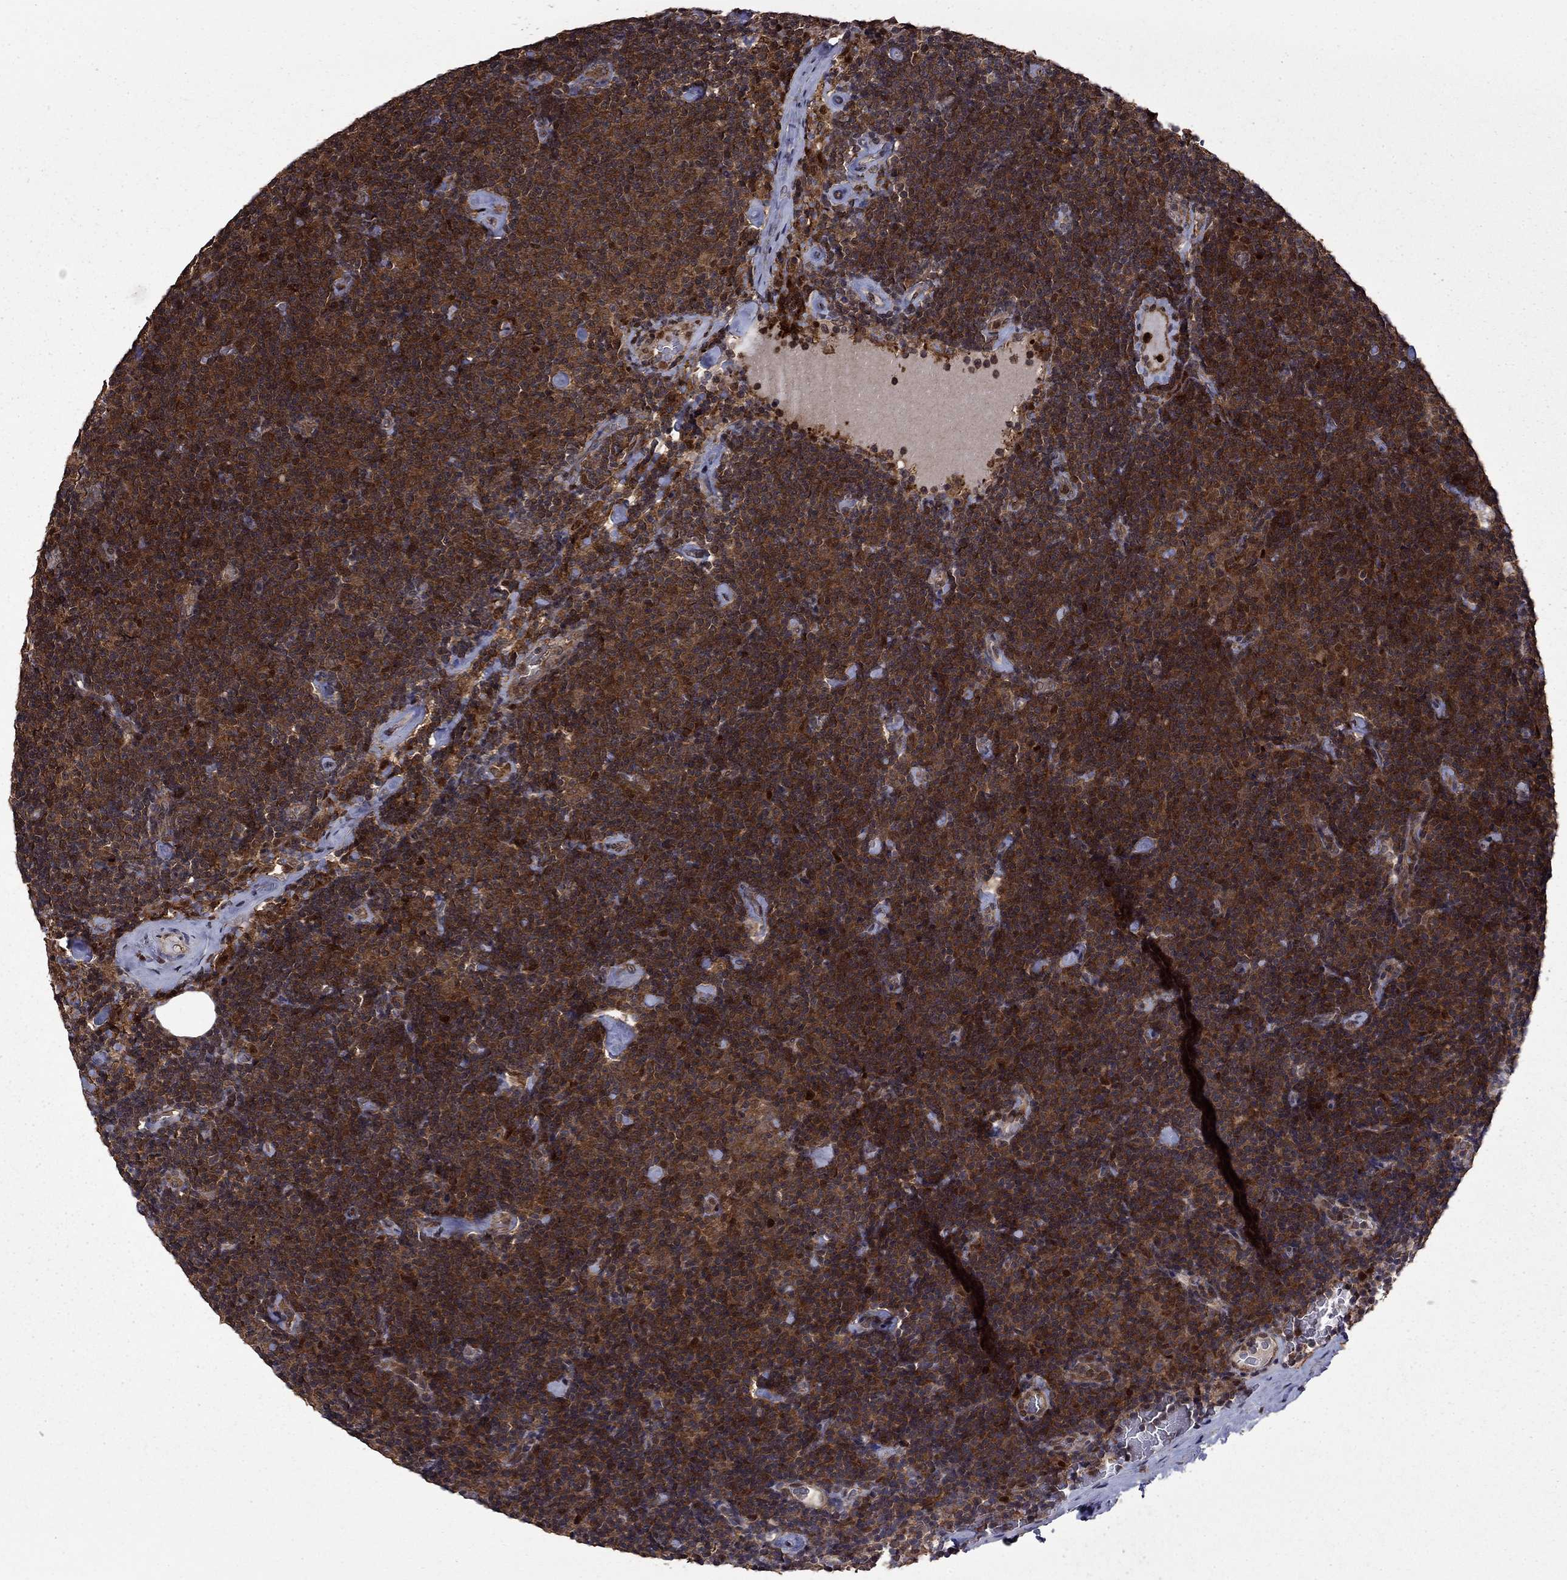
{"staining": {"intensity": "strong", "quantity": ">75%", "location": "cytoplasmic/membranous,nuclear"}, "tissue": "lymphoma", "cell_type": "Tumor cells", "image_type": "cancer", "snomed": [{"axis": "morphology", "description": "Malignant lymphoma, non-Hodgkin's type, Low grade"}, {"axis": "topography", "description": "Lymph node"}], "caption": "Immunohistochemical staining of lymphoma demonstrates high levels of strong cytoplasmic/membranous and nuclear expression in about >75% of tumor cells. The staining was performed using DAB, with brown indicating positive protein expression. Nuclei are stained blue with hematoxylin.", "gene": "APPBP2", "patient": {"sex": "male", "age": 81}}